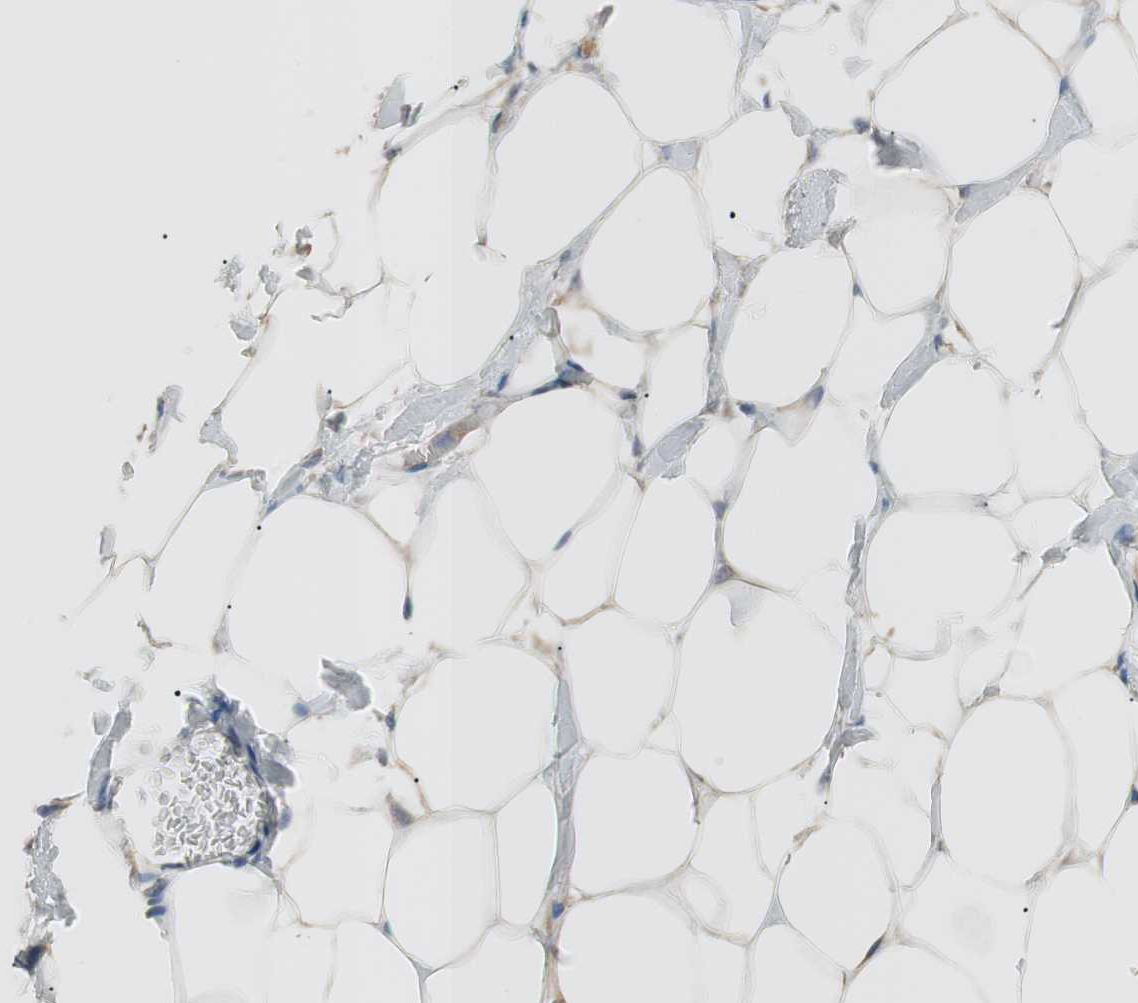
{"staining": {"intensity": "negative", "quantity": "none", "location": "none"}, "tissue": "adipose tissue", "cell_type": "Adipocytes", "image_type": "normal", "snomed": [{"axis": "morphology", "description": "Normal tissue, NOS"}, {"axis": "topography", "description": "Breast"}, {"axis": "topography", "description": "Adipose tissue"}], "caption": "The histopathology image shows no significant expression in adipocytes of adipose tissue.", "gene": "FADS2", "patient": {"sex": "female", "age": 25}}